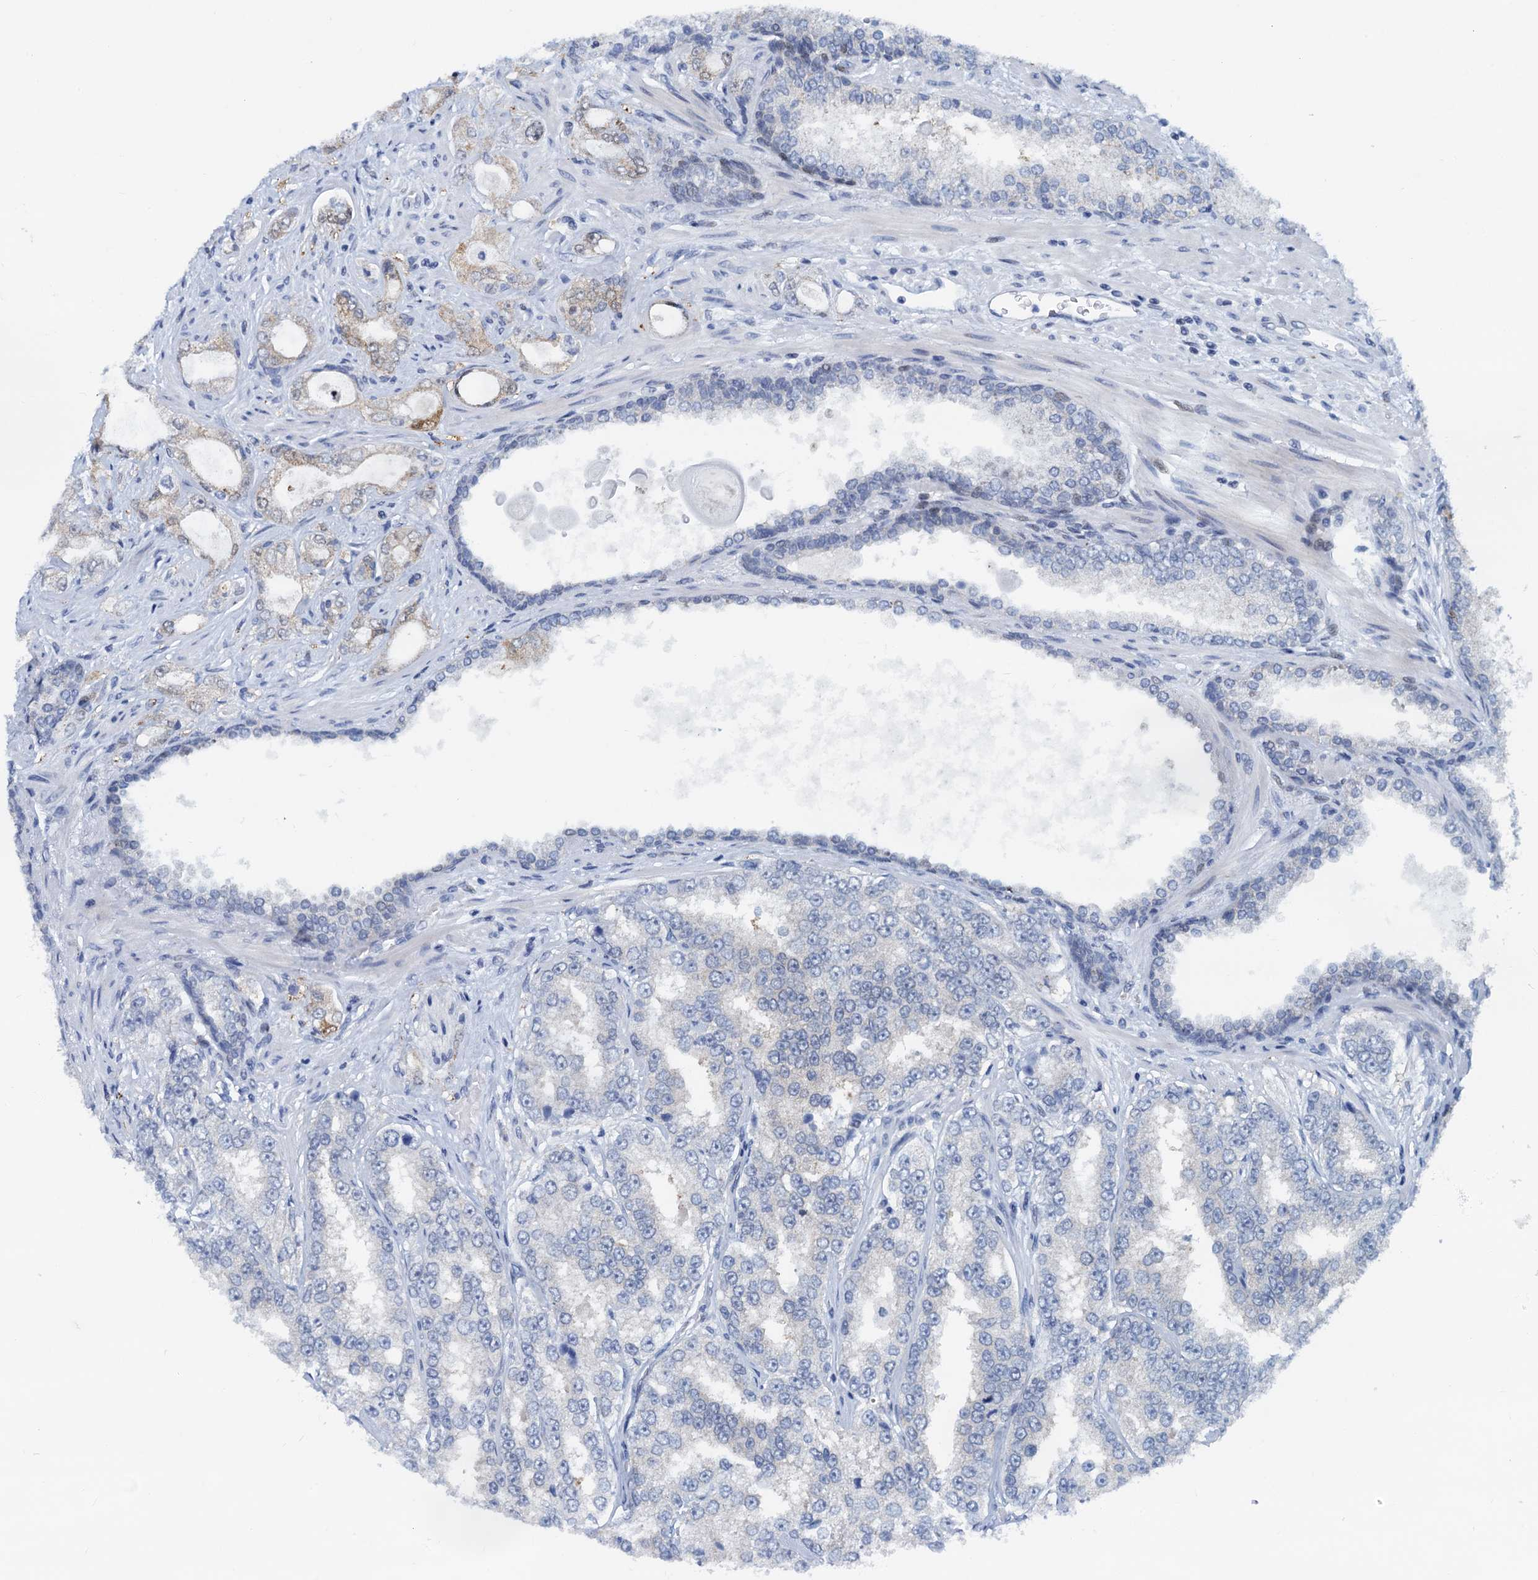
{"staining": {"intensity": "weak", "quantity": "<25%", "location": "cytoplasmic/membranous"}, "tissue": "prostate cancer", "cell_type": "Tumor cells", "image_type": "cancer", "snomed": [{"axis": "morphology", "description": "Normal tissue, NOS"}, {"axis": "morphology", "description": "Adenocarcinoma, High grade"}, {"axis": "topography", "description": "Prostate"}], "caption": "This is an immunohistochemistry (IHC) photomicrograph of prostate high-grade adenocarcinoma. There is no expression in tumor cells.", "gene": "PTGES3", "patient": {"sex": "male", "age": 83}}